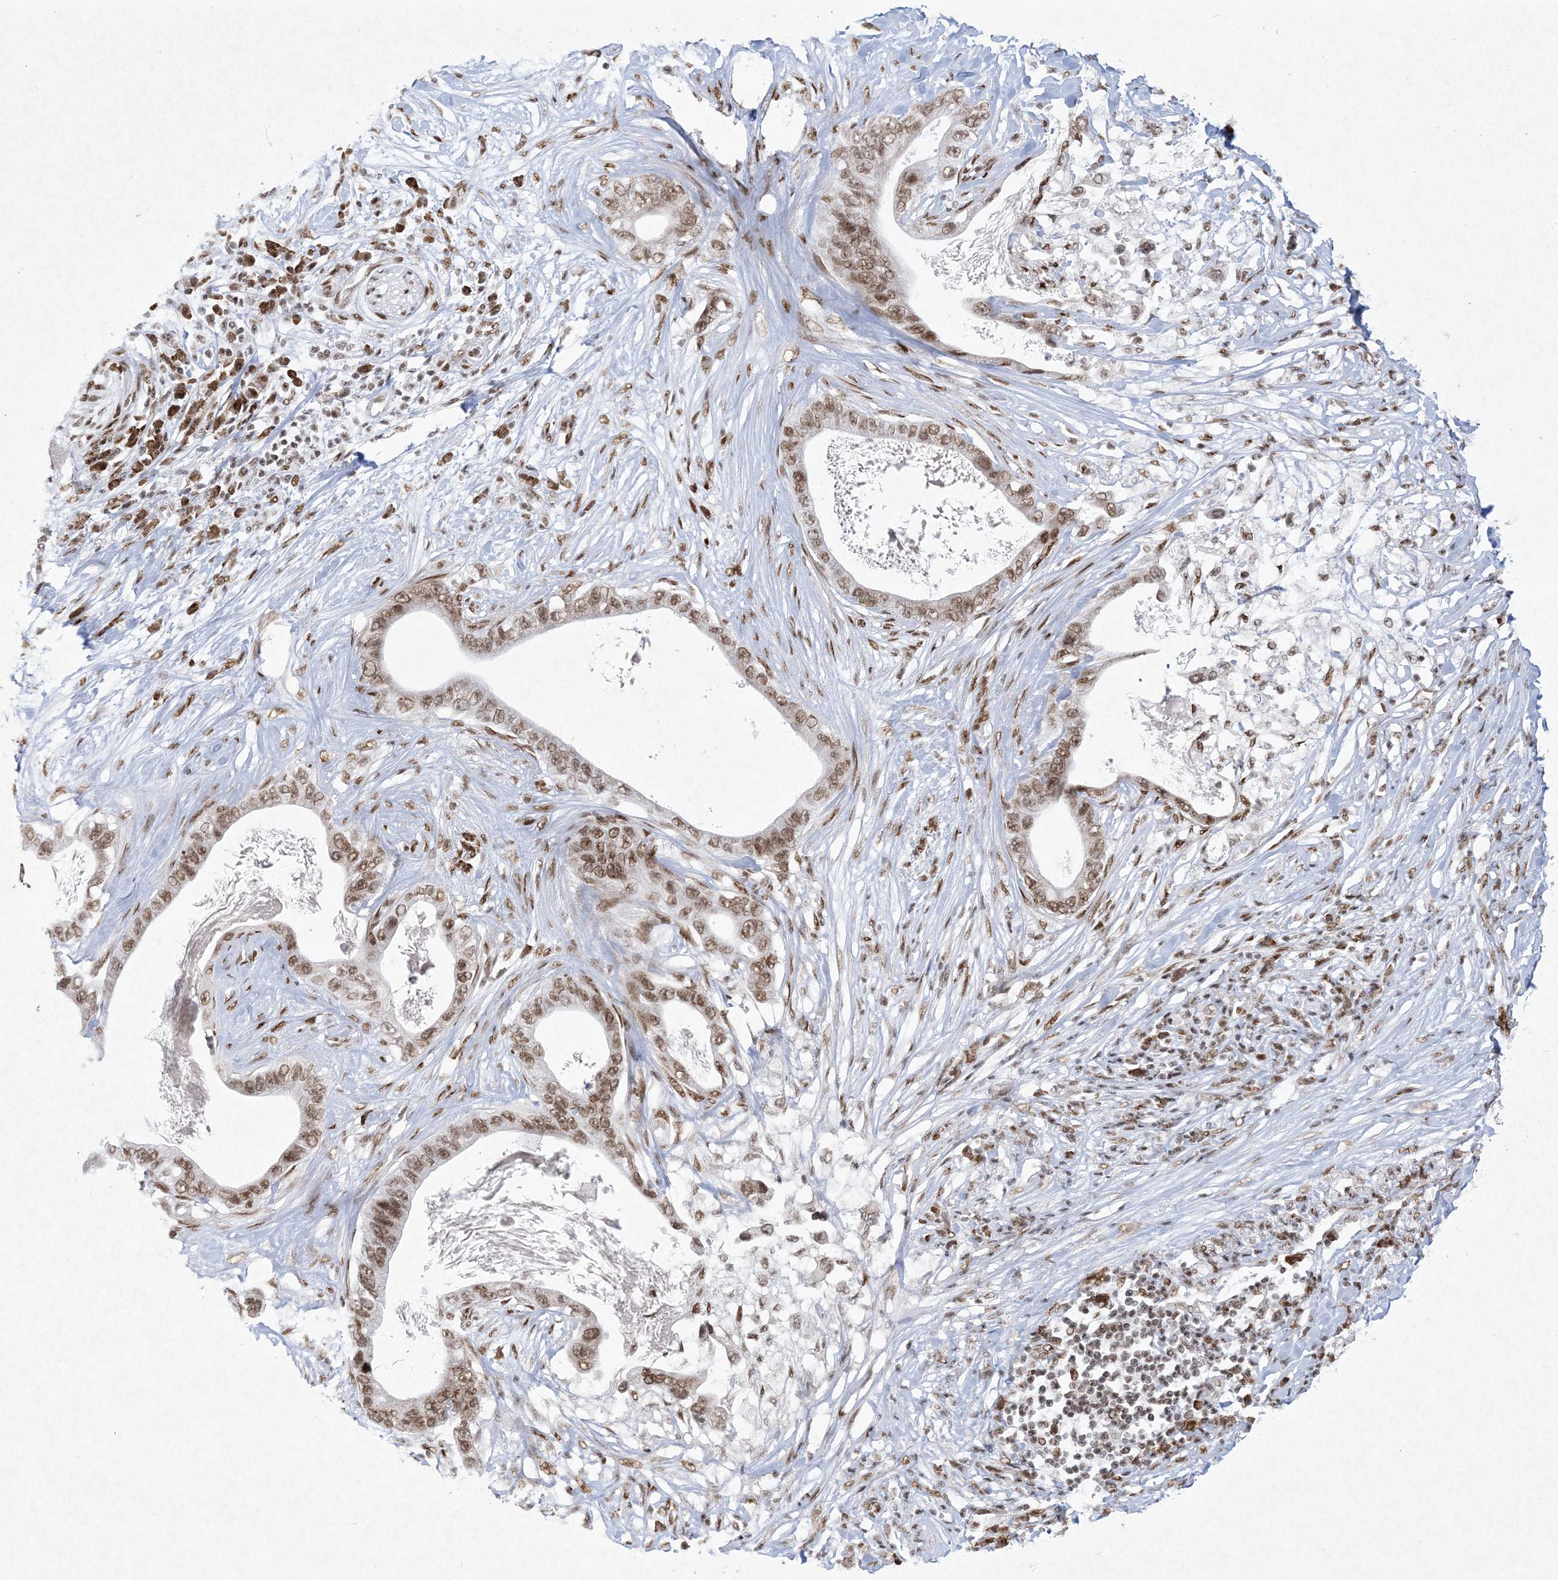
{"staining": {"intensity": "moderate", "quantity": ">75%", "location": "nuclear"}, "tissue": "pancreatic cancer", "cell_type": "Tumor cells", "image_type": "cancer", "snomed": [{"axis": "morphology", "description": "Adenocarcinoma, NOS"}, {"axis": "topography", "description": "Pancreas"}], "caption": "Protein expression analysis of pancreatic adenocarcinoma reveals moderate nuclear staining in approximately >75% of tumor cells.", "gene": "PKNOX2", "patient": {"sex": "male", "age": 77}}